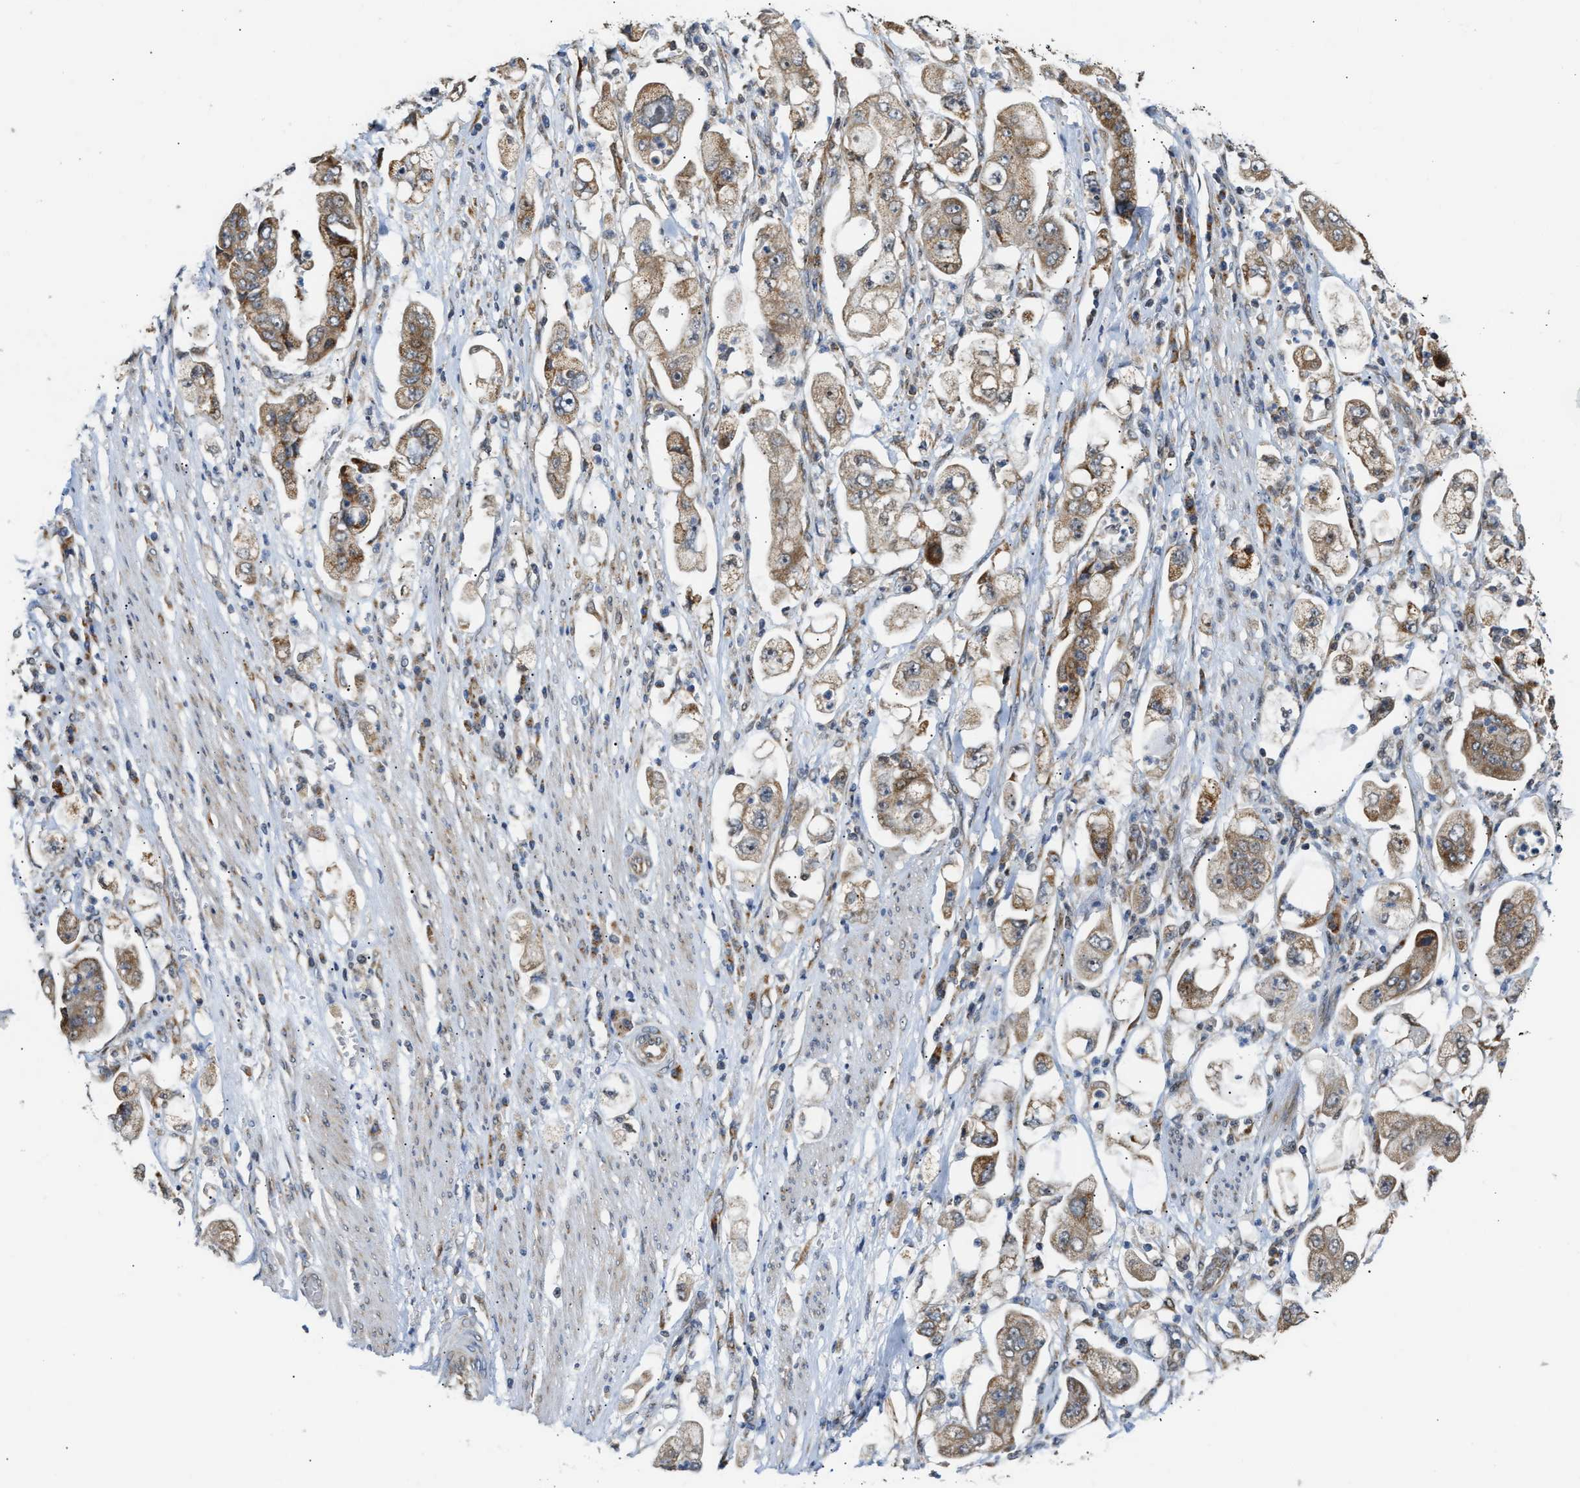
{"staining": {"intensity": "moderate", "quantity": ">75%", "location": "cytoplasmic/membranous"}, "tissue": "stomach cancer", "cell_type": "Tumor cells", "image_type": "cancer", "snomed": [{"axis": "morphology", "description": "Adenocarcinoma, NOS"}, {"axis": "topography", "description": "Stomach"}], "caption": "Adenocarcinoma (stomach) was stained to show a protein in brown. There is medium levels of moderate cytoplasmic/membranous positivity in approximately >75% of tumor cells. (DAB = brown stain, brightfield microscopy at high magnification).", "gene": "DEPTOR", "patient": {"sex": "male", "age": 62}}